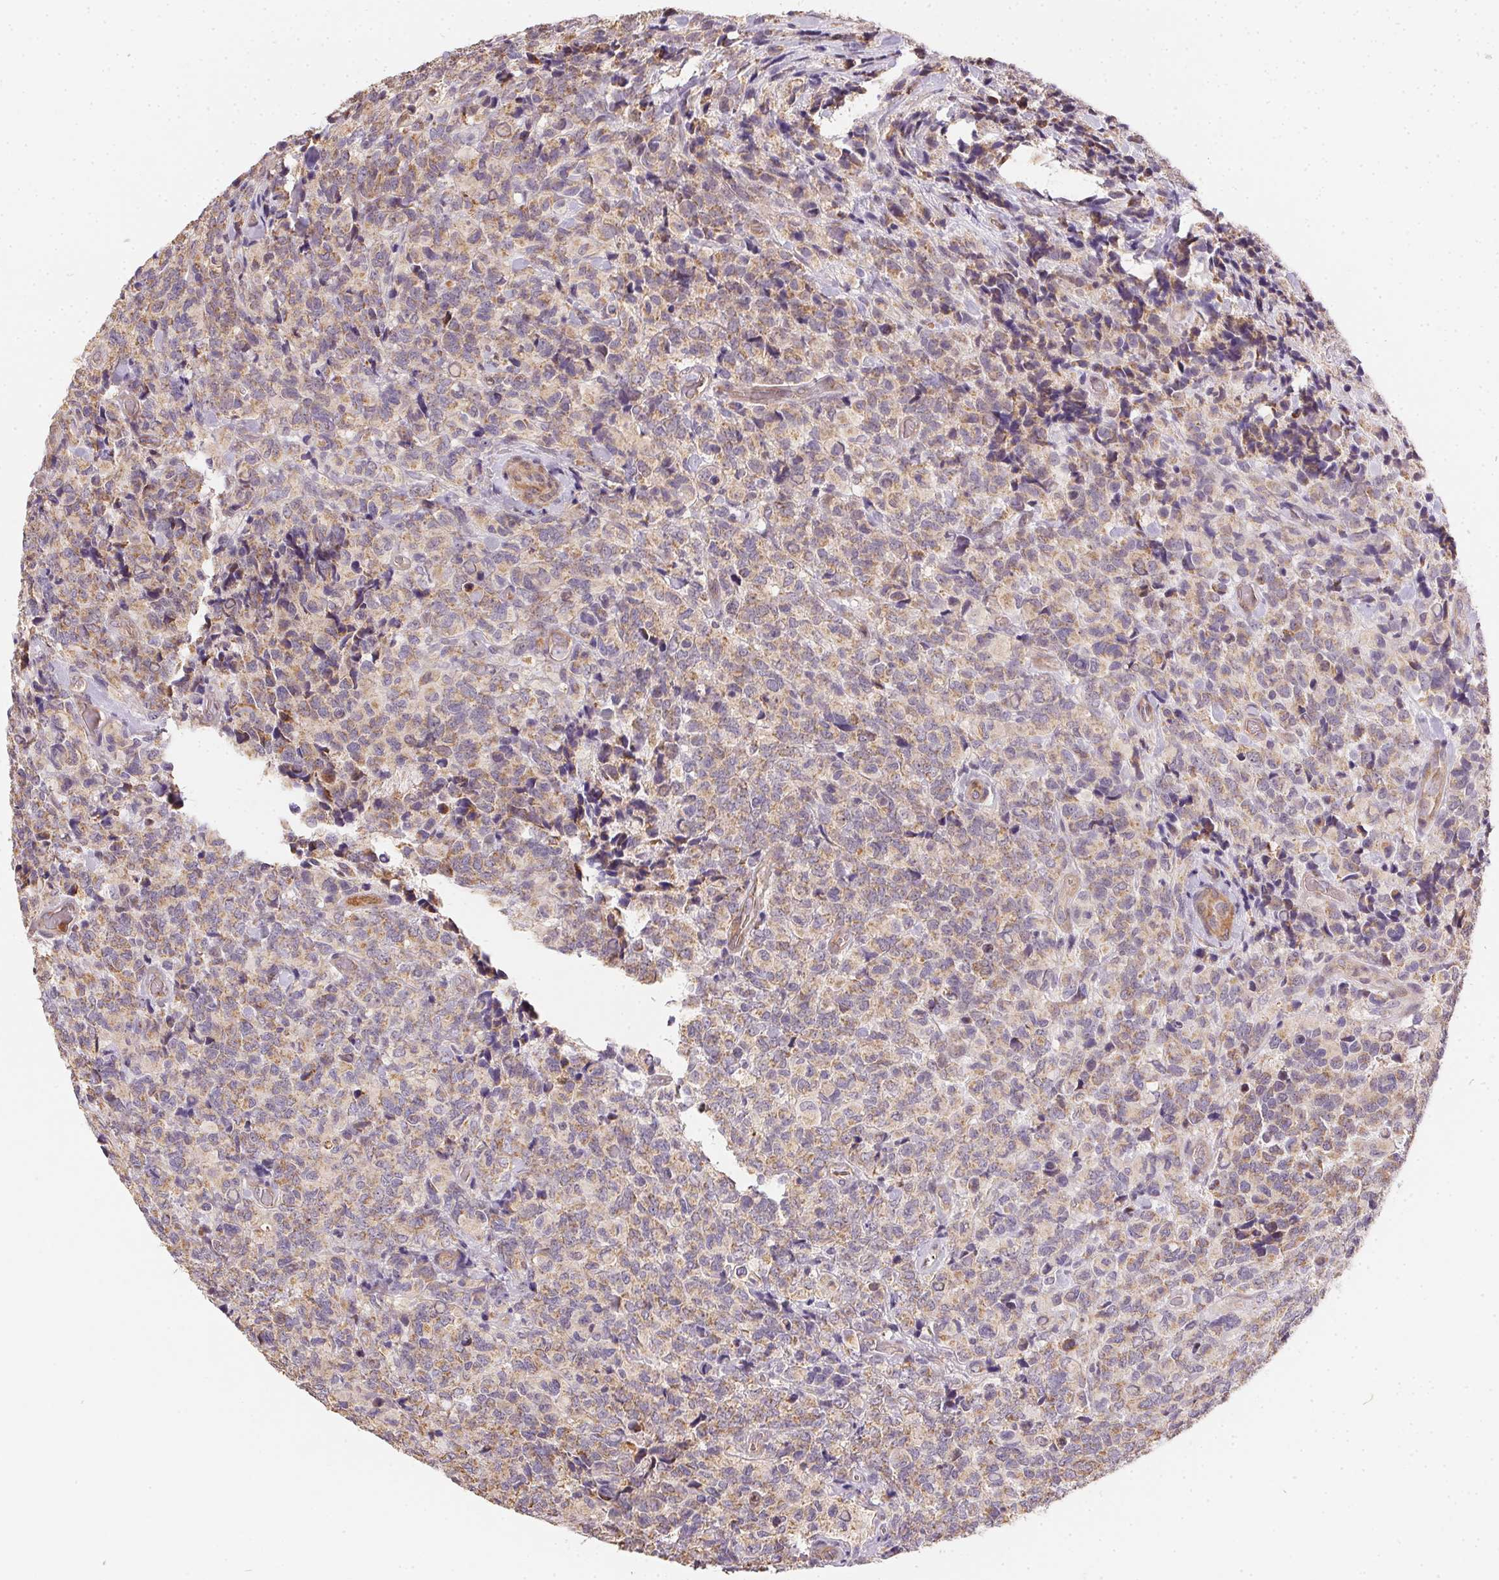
{"staining": {"intensity": "weak", "quantity": "25%-75%", "location": "cytoplasmic/membranous"}, "tissue": "glioma", "cell_type": "Tumor cells", "image_type": "cancer", "snomed": [{"axis": "morphology", "description": "Glioma, malignant, High grade"}, {"axis": "topography", "description": "Brain"}], "caption": "IHC micrograph of neoplastic tissue: human glioma stained using IHC demonstrates low levels of weak protein expression localized specifically in the cytoplasmic/membranous of tumor cells, appearing as a cytoplasmic/membranous brown color.", "gene": "REV3L", "patient": {"sex": "male", "age": 39}}